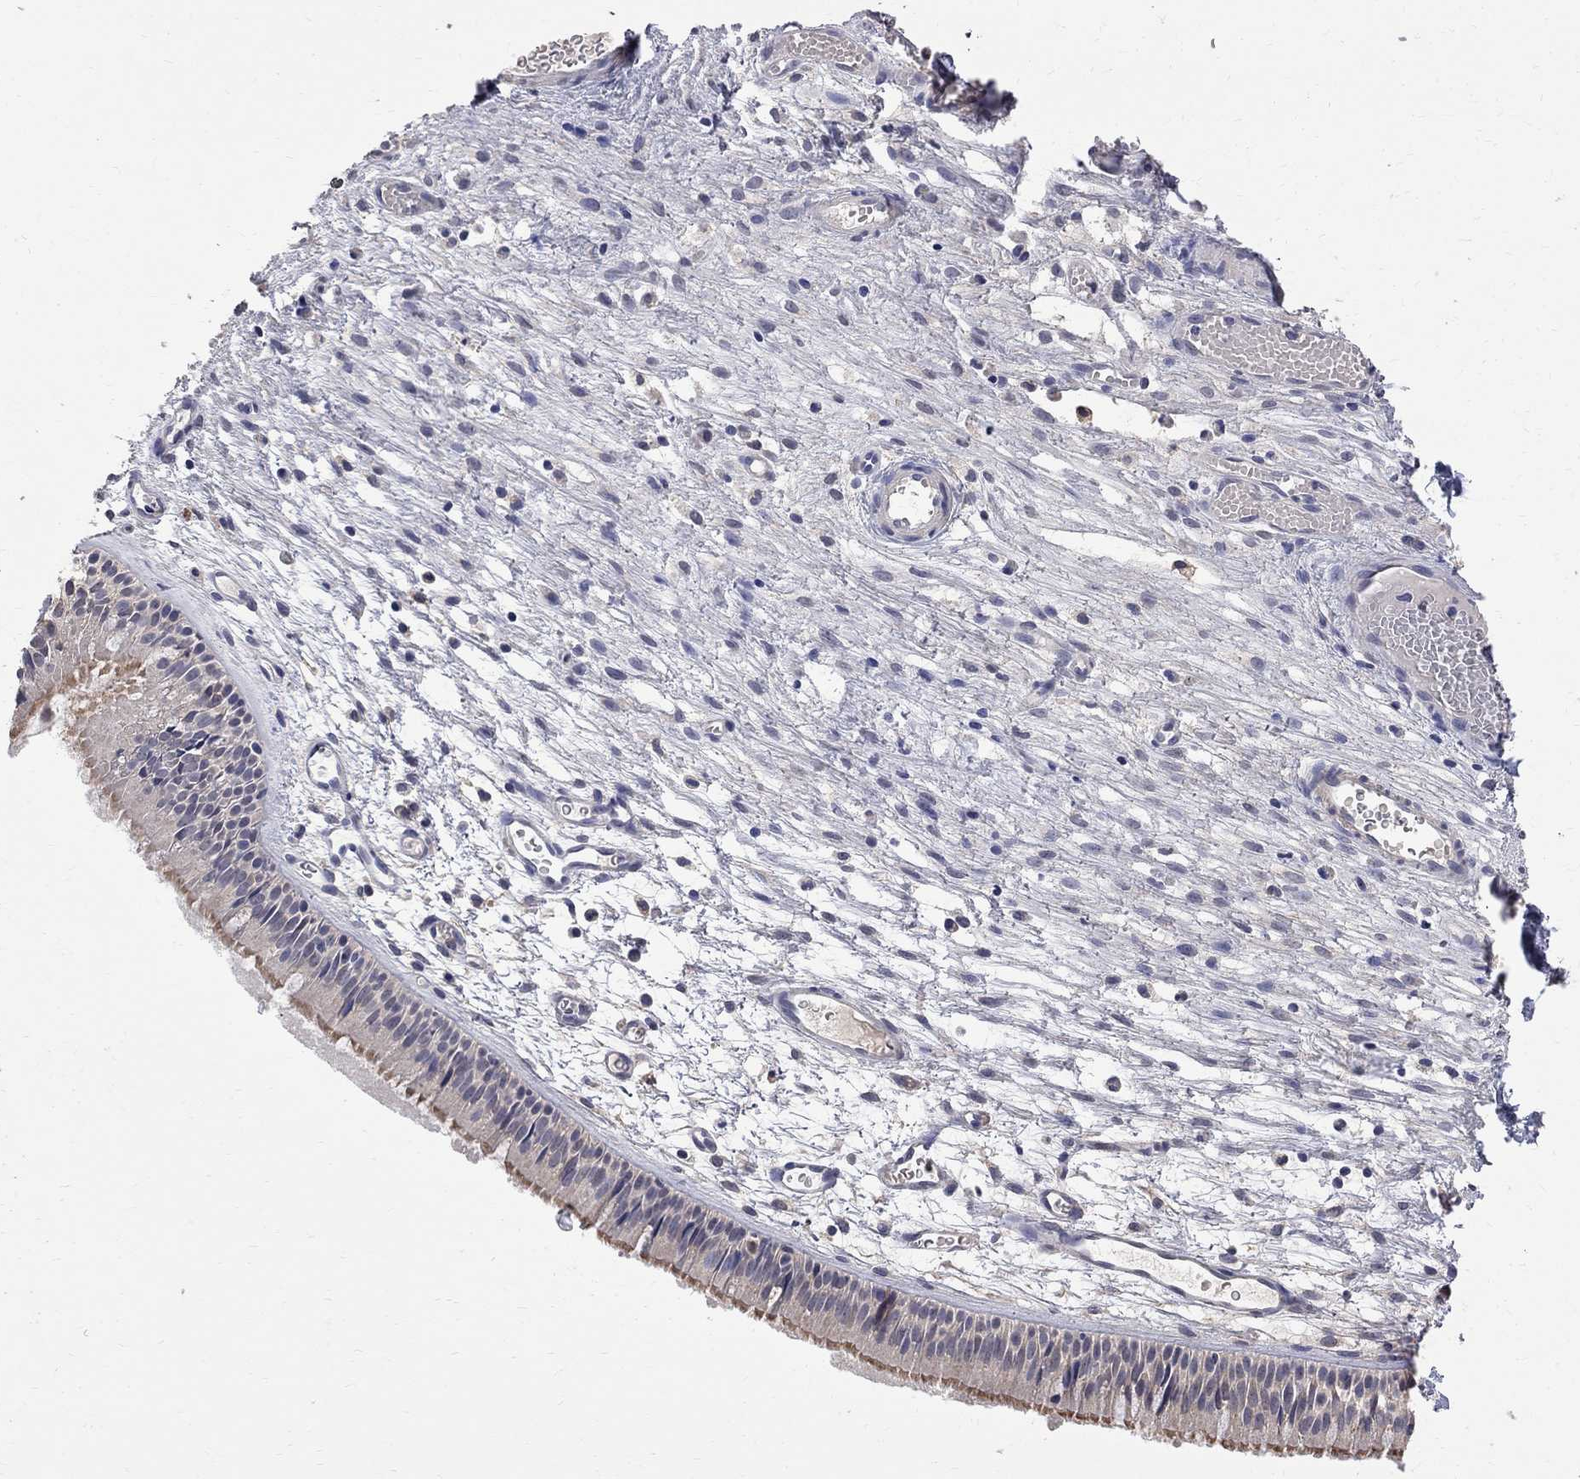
{"staining": {"intensity": "moderate", "quantity": "<25%", "location": "cytoplasmic/membranous"}, "tissue": "nasopharynx", "cell_type": "Respiratory epithelial cells", "image_type": "normal", "snomed": [{"axis": "morphology", "description": "Normal tissue, NOS"}, {"axis": "topography", "description": "Nasopharynx"}], "caption": "IHC (DAB) staining of normal nasopharynx shows moderate cytoplasmic/membranous protein positivity in approximately <25% of respiratory epithelial cells. (brown staining indicates protein expression, while blue staining denotes nuclei).", "gene": "CKAP2", "patient": {"sex": "male", "age": 51}}